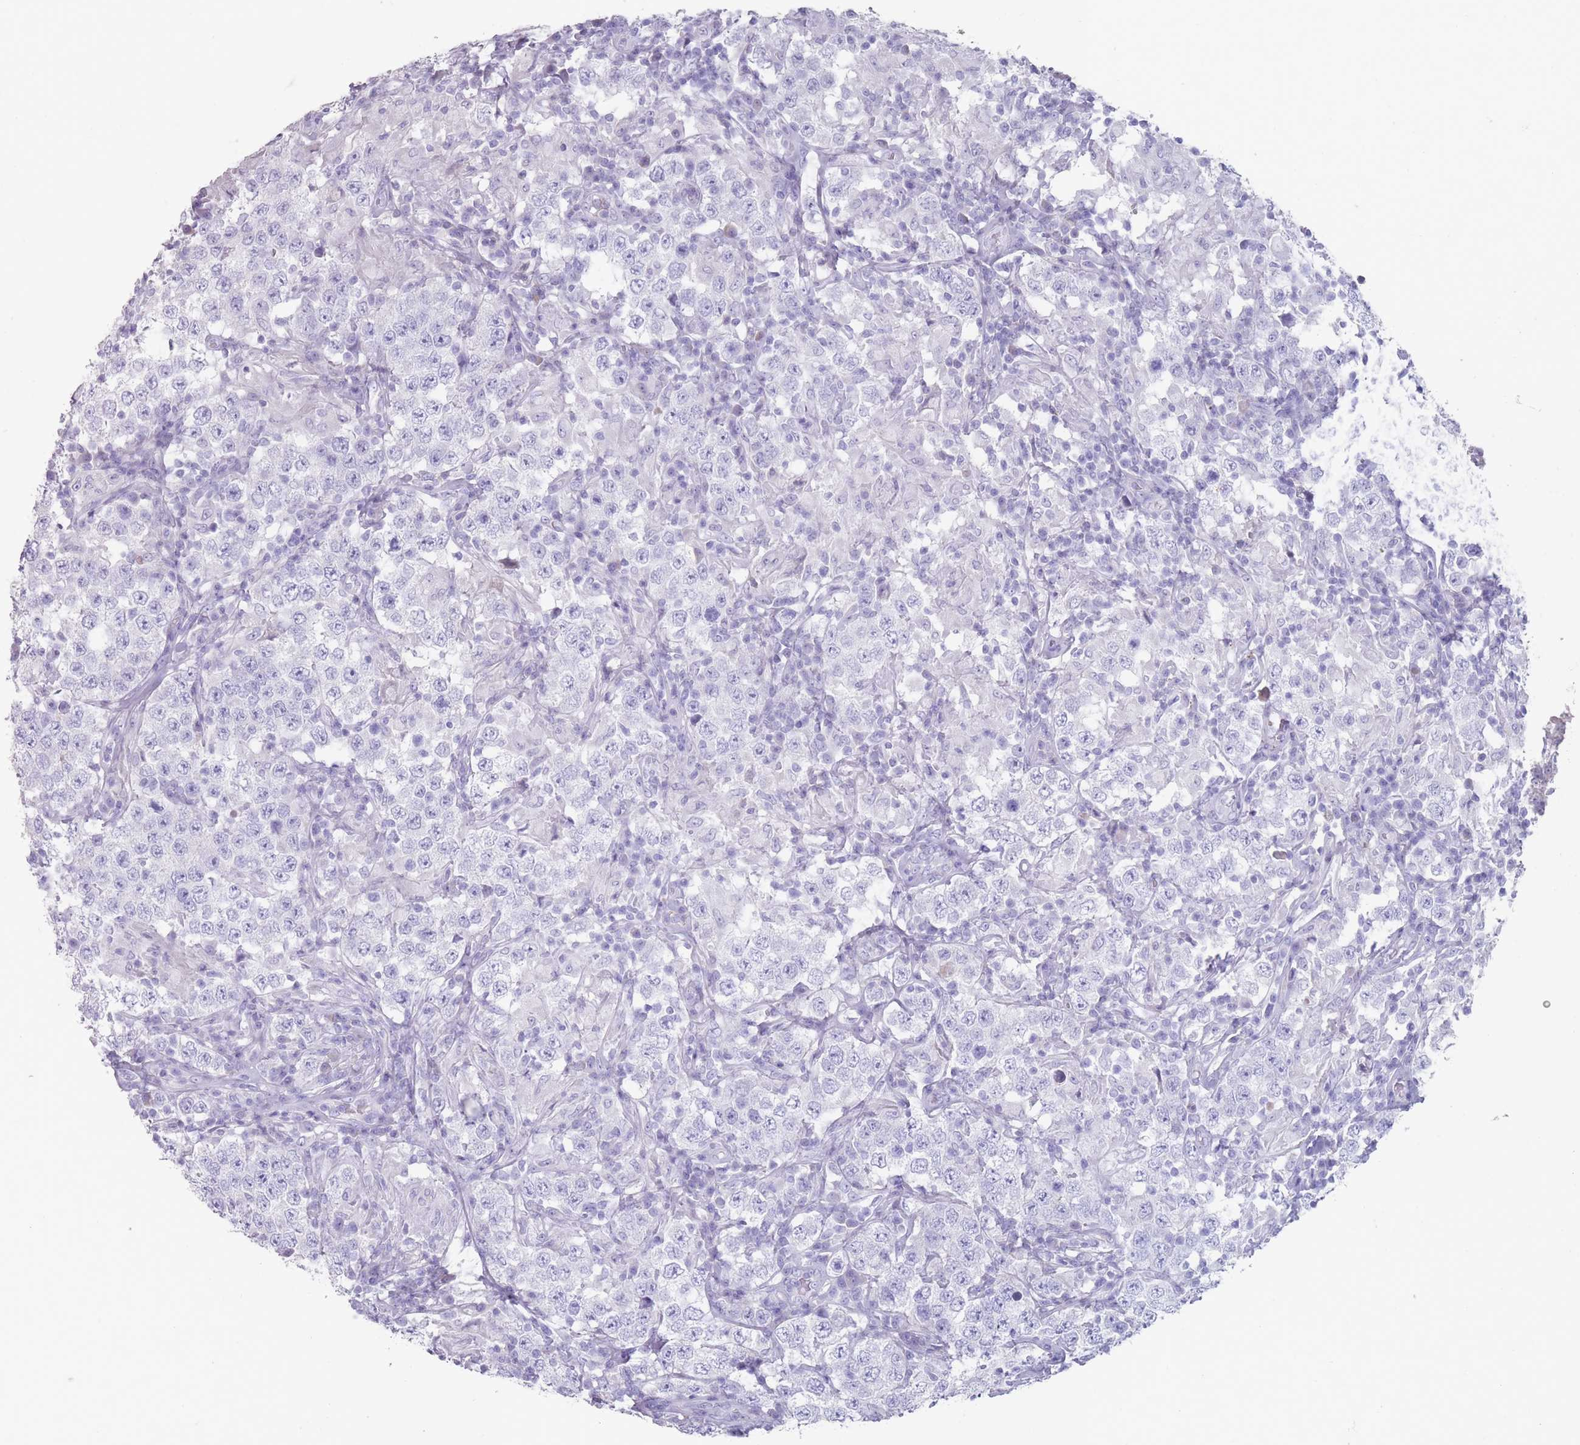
{"staining": {"intensity": "negative", "quantity": "none", "location": "none"}, "tissue": "testis cancer", "cell_type": "Tumor cells", "image_type": "cancer", "snomed": [{"axis": "morphology", "description": "Seminoma, NOS"}, {"axis": "morphology", "description": "Carcinoma, Embryonal, NOS"}, {"axis": "topography", "description": "Testis"}], "caption": "Immunohistochemical staining of human testis seminoma exhibits no significant positivity in tumor cells.", "gene": "RHBG", "patient": {"sex": "male", "age": 41}}